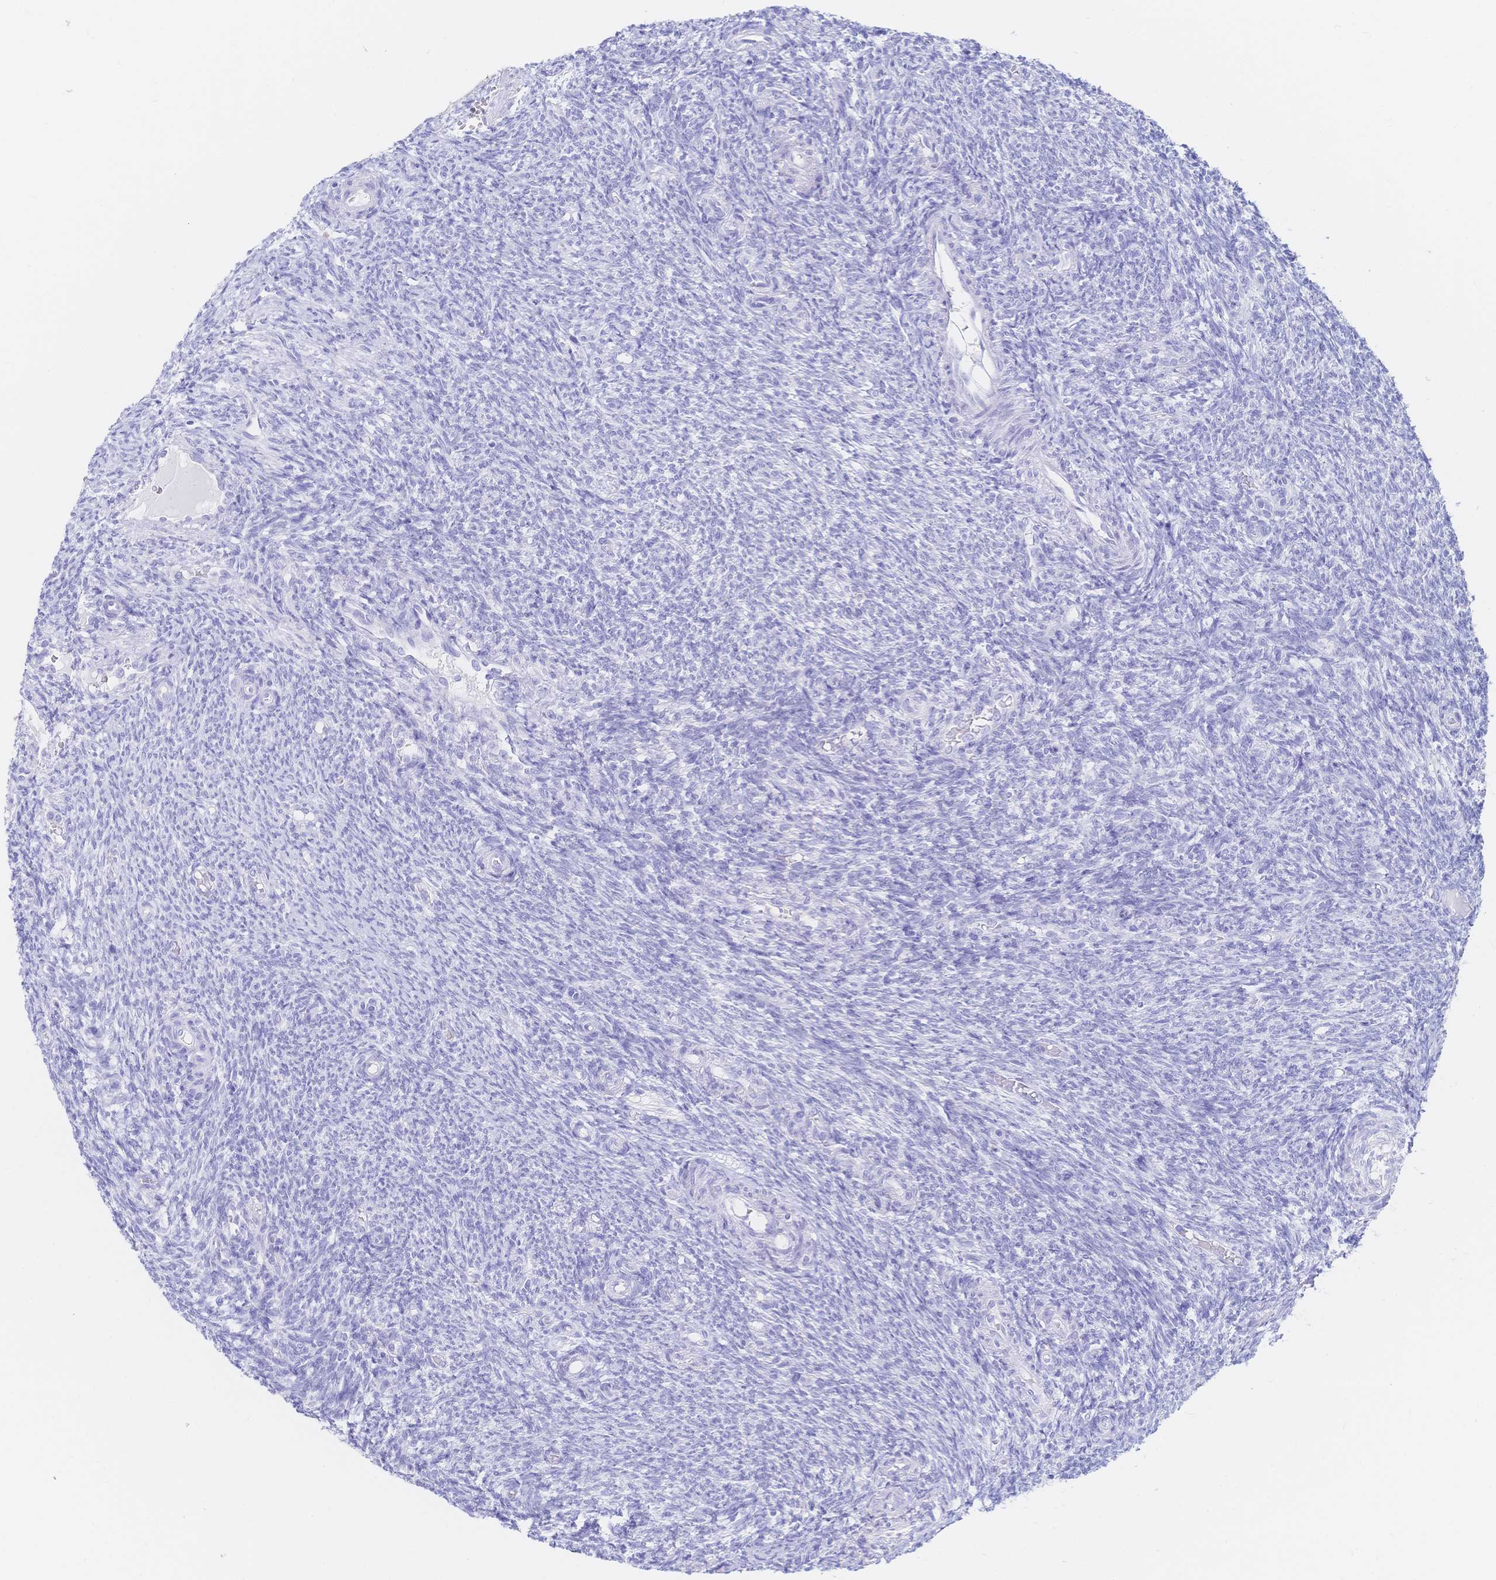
{"staining": {"intensity": "negative", "quantity": "none", "location": "none"}, "tissue": "ovary", "cell_type": "Follicle cells", "image_type": "normal", "snomed": [{"axis": "morphology", "description": "Normal tissue, NOS"}, {"axis": "topography", "description": "Ovary"}], "caption": "Follicle cells show no significant protein expression in normal ovary. Brightfield microscopy of IHC stained with DAB (3,3'-diaminobenzidine) (brown) and hematoxylin (blue), captured at high magnification.", "gene": "RRM1", "patient": {"sex": "female", "age": 39}}